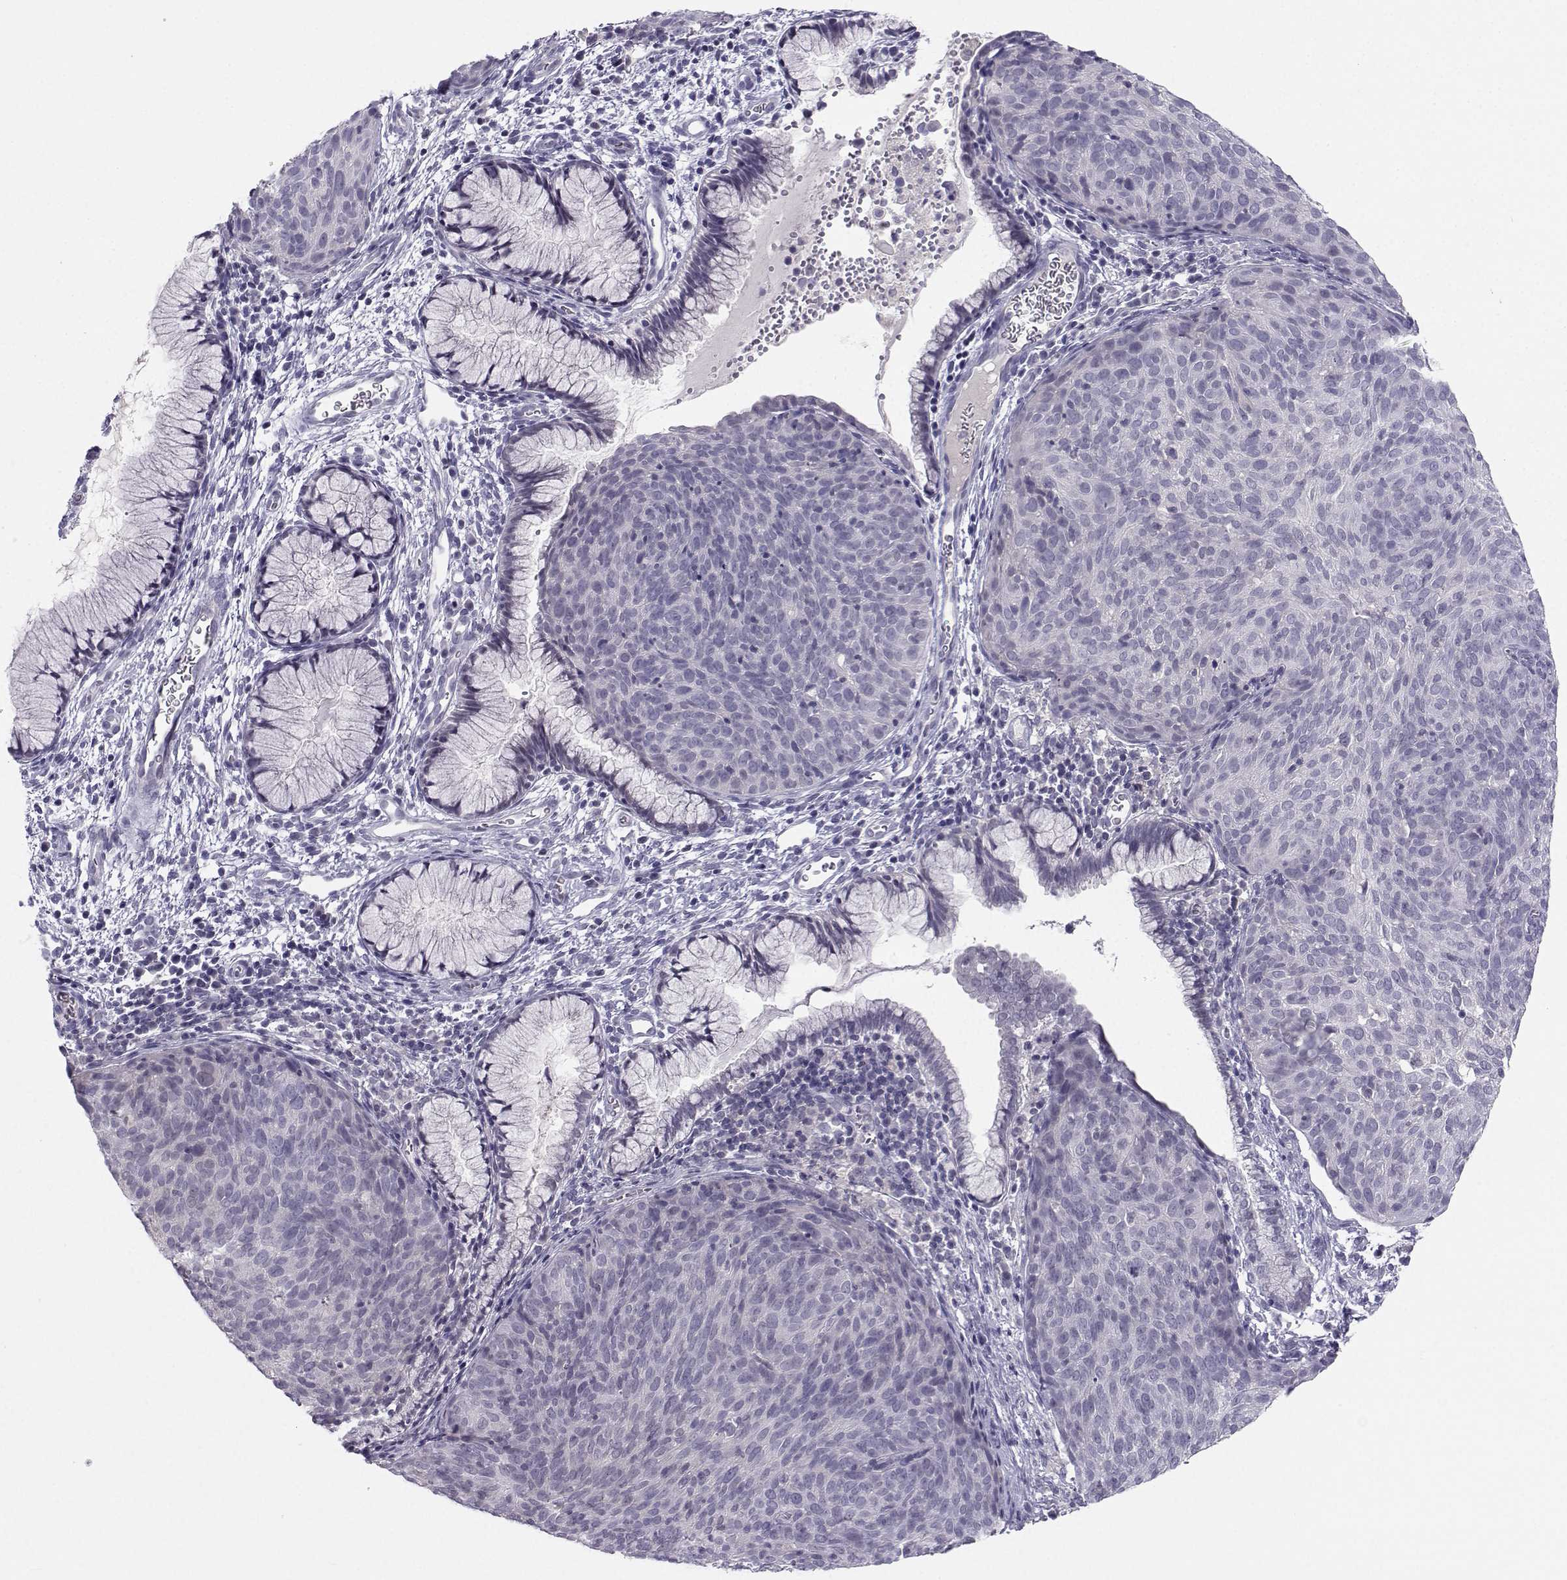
{"staining": {"intensity": "negative", "quantity": "none", "location": "none"}, "tissue": "cervical cancer", "cell_type": "Tumor cells", "image_type": "cancer", "snomed": [{"axis": "morphology", "description": "Squamous cell carcinoma, NOS"}, {"axis": "topography", "description": "Cervix"}], "caption": "DAB (3,3'-diaminobenzidine) immunohistochemical staining of human squamous cell carcinoma (cervical) displays no significant expression in tumor cells.", "gene": "MROH7", "patient": {"sex": "female", "age": 39}}